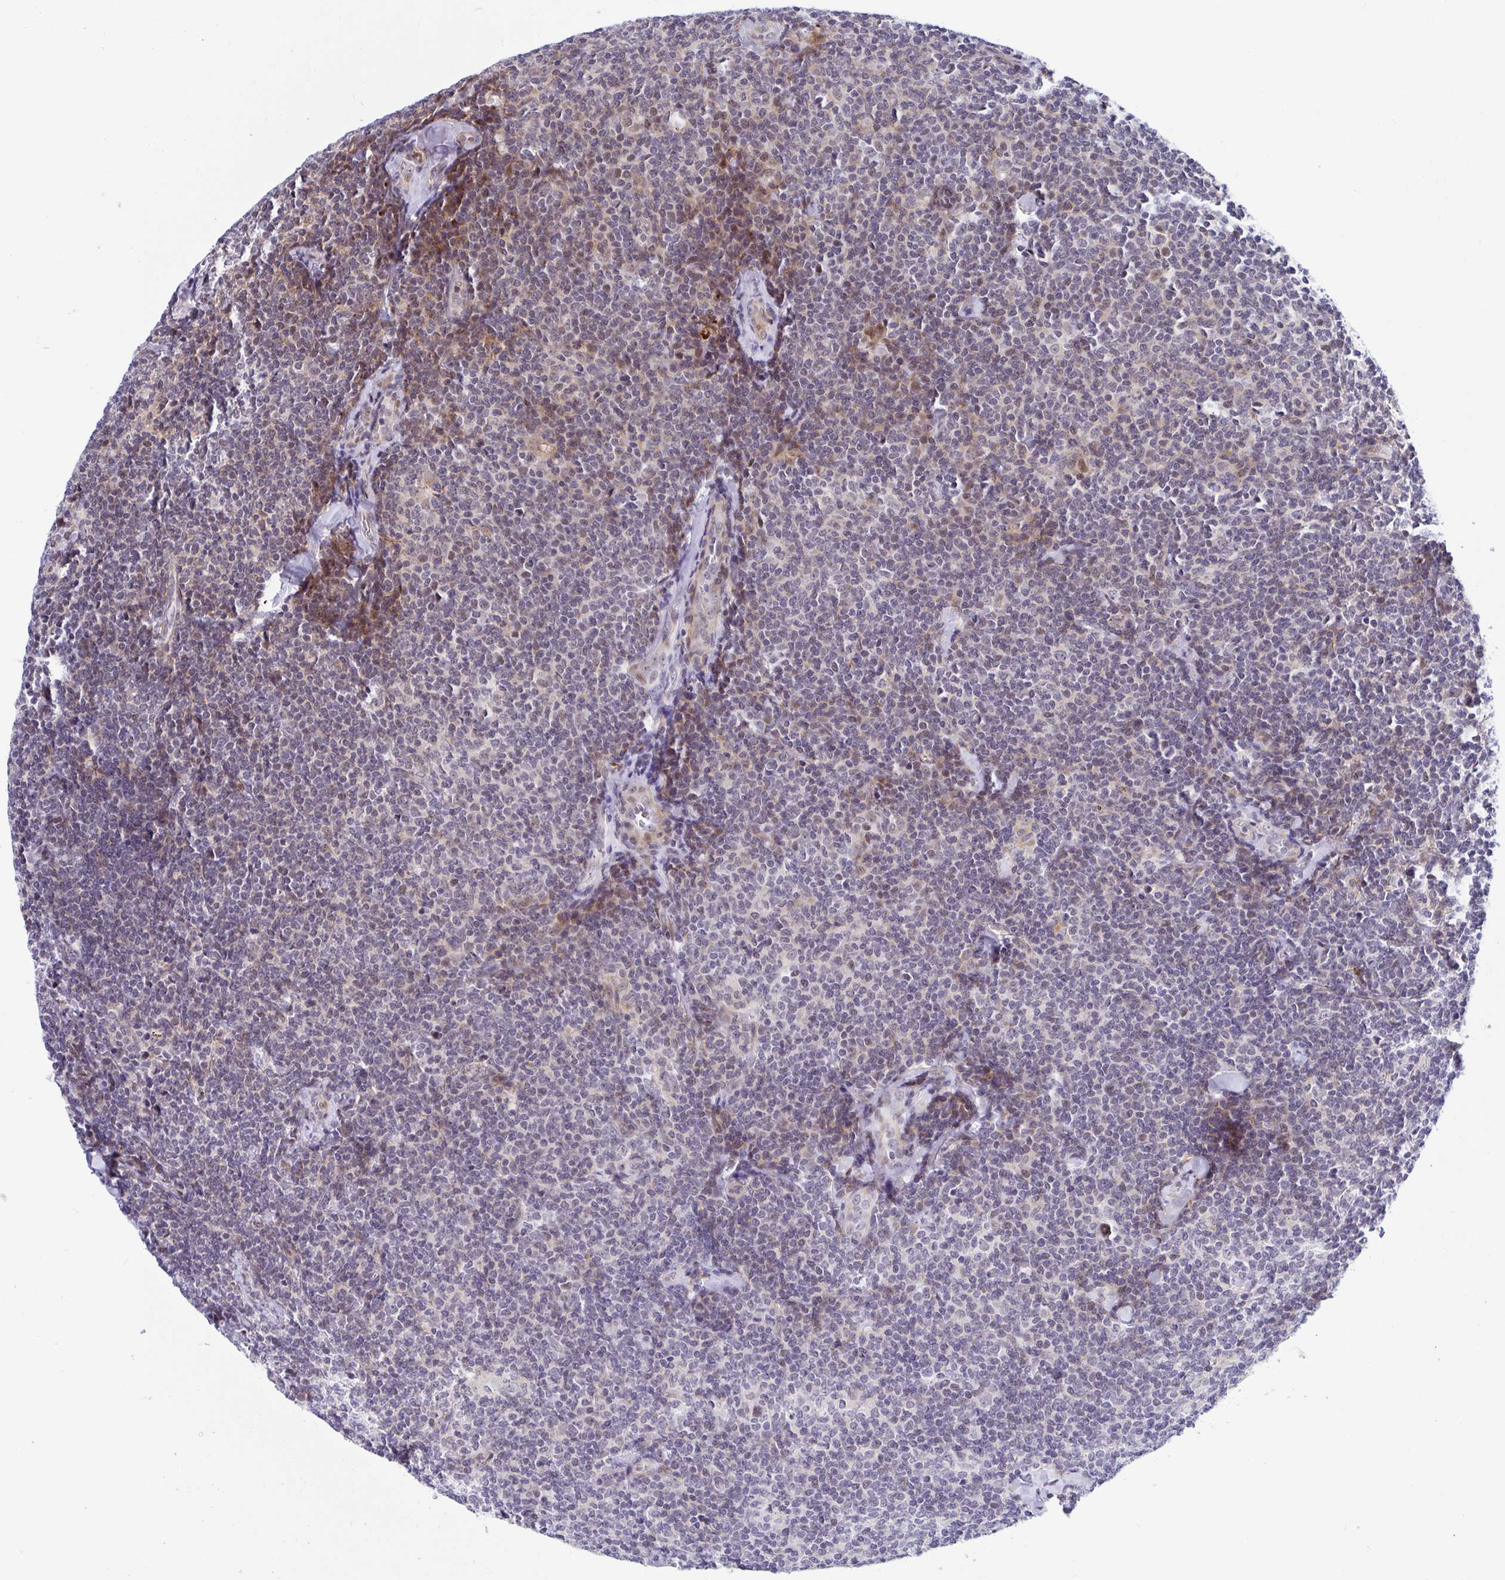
{"staining": {"intensity": "weak", "quantity": "<25%", "location": "nuclear"}, "tissue": "lymphoma", "cell_type": "Tumor cells", "image_type": "cancer", "snomed": [{"axis": "morphology", "description": "Malignant lymphoma, non-Hodgkin's type, Low grade"}, {"axis": "topography", "description": "Lymph node"}], "caption": "The photomicrograph demonstrates no staining of tumor cells in malignant lymphoma, non-Hodgkin's type (low-grade).", "gene": "WDR72", "patient": {"sex": "female", "age": 56}}